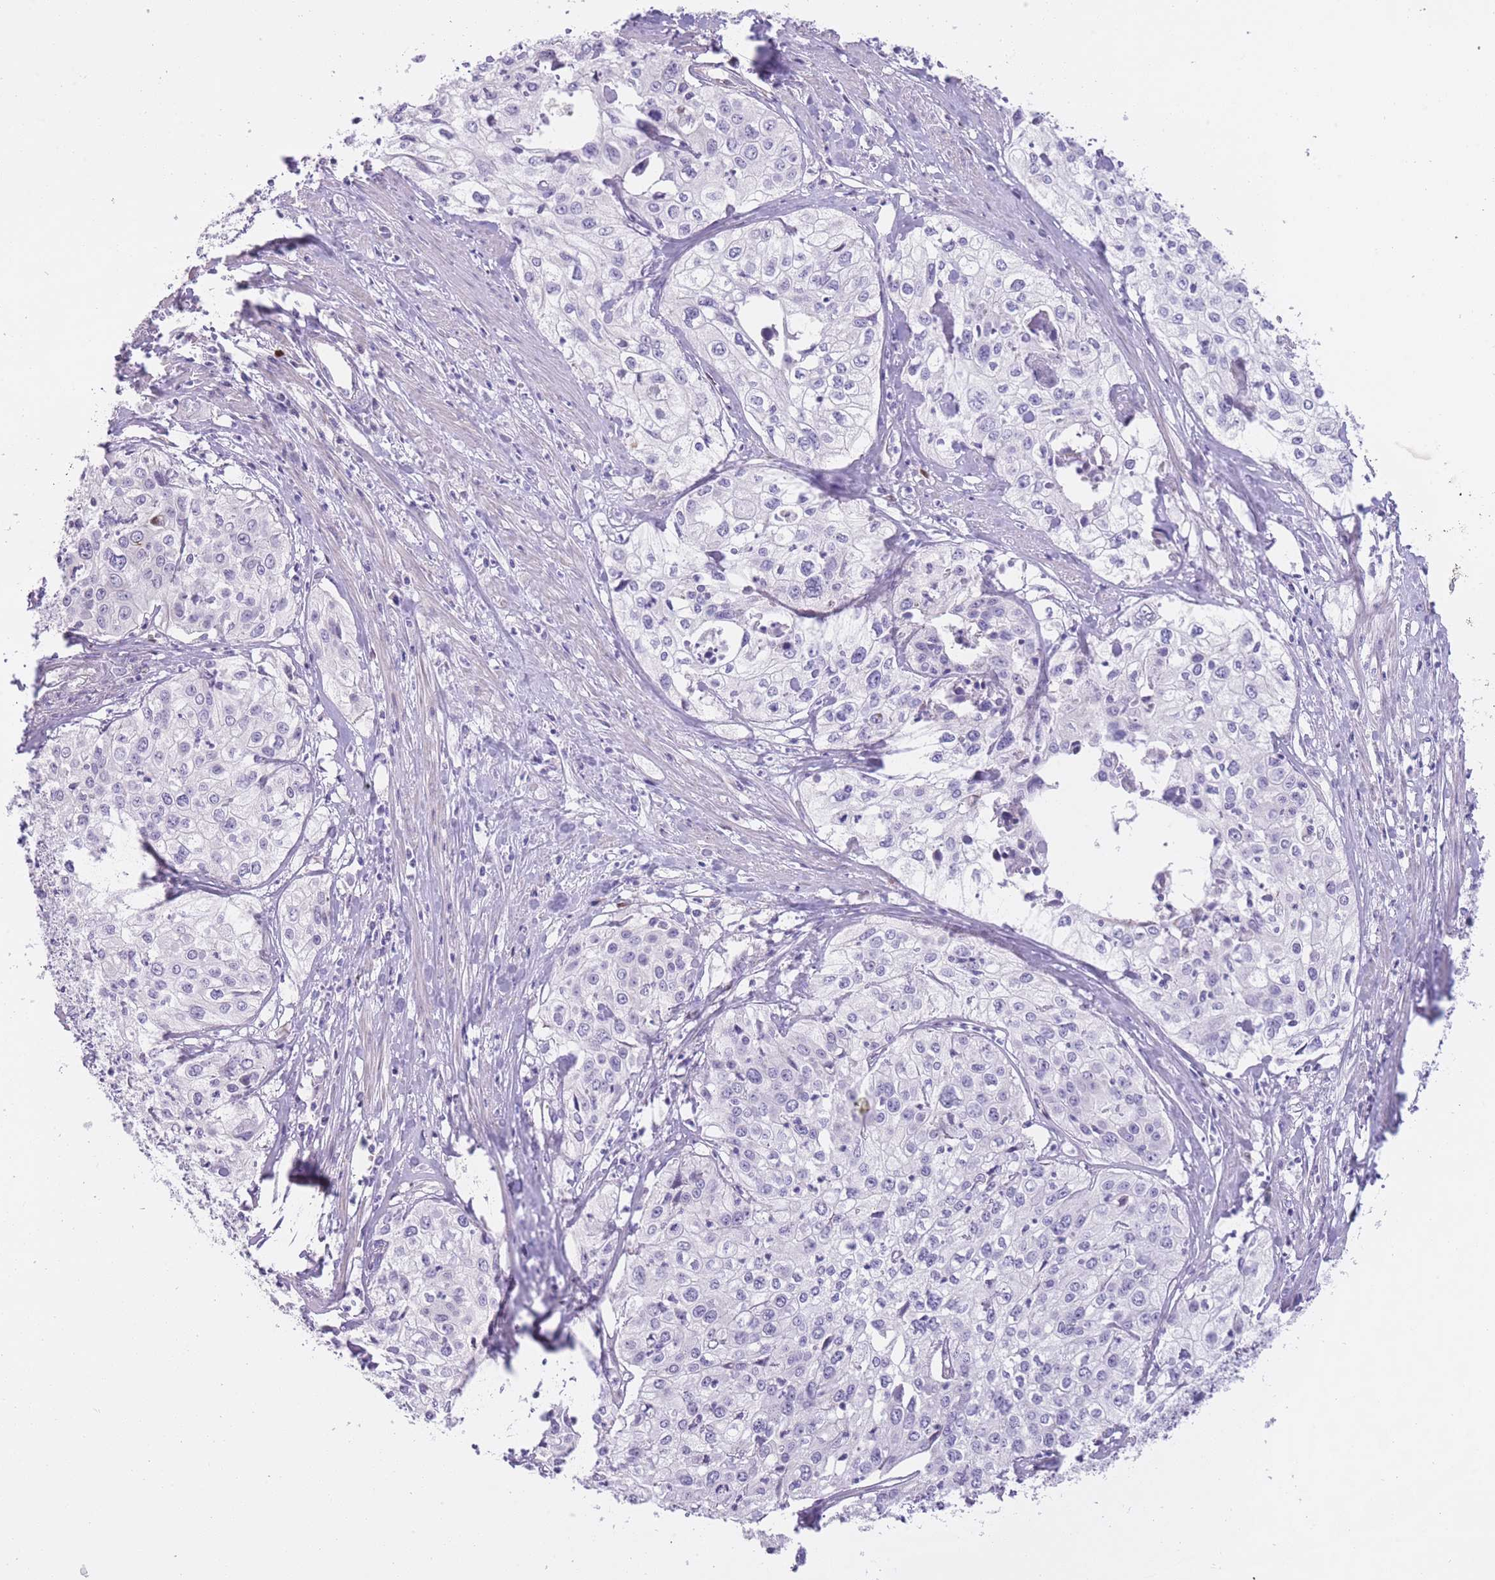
{"staining": {"intensity": "negative", "quantity": "none", "location": "none"}, "tissue": "cervical cancer", "cell_type": "Tumor cells", "image_type": "cancer", "snomed": [{"axis": "morphology", "description": "Squamous cell carcinoma, NOS"}, {"axis": "topography", "description": "Cervix"}], "caption": "Tumor cells show no significant protein expression in cervical cancer.", "gene": "IMPG1", "patient": {"sex": "female", "age": 31}}